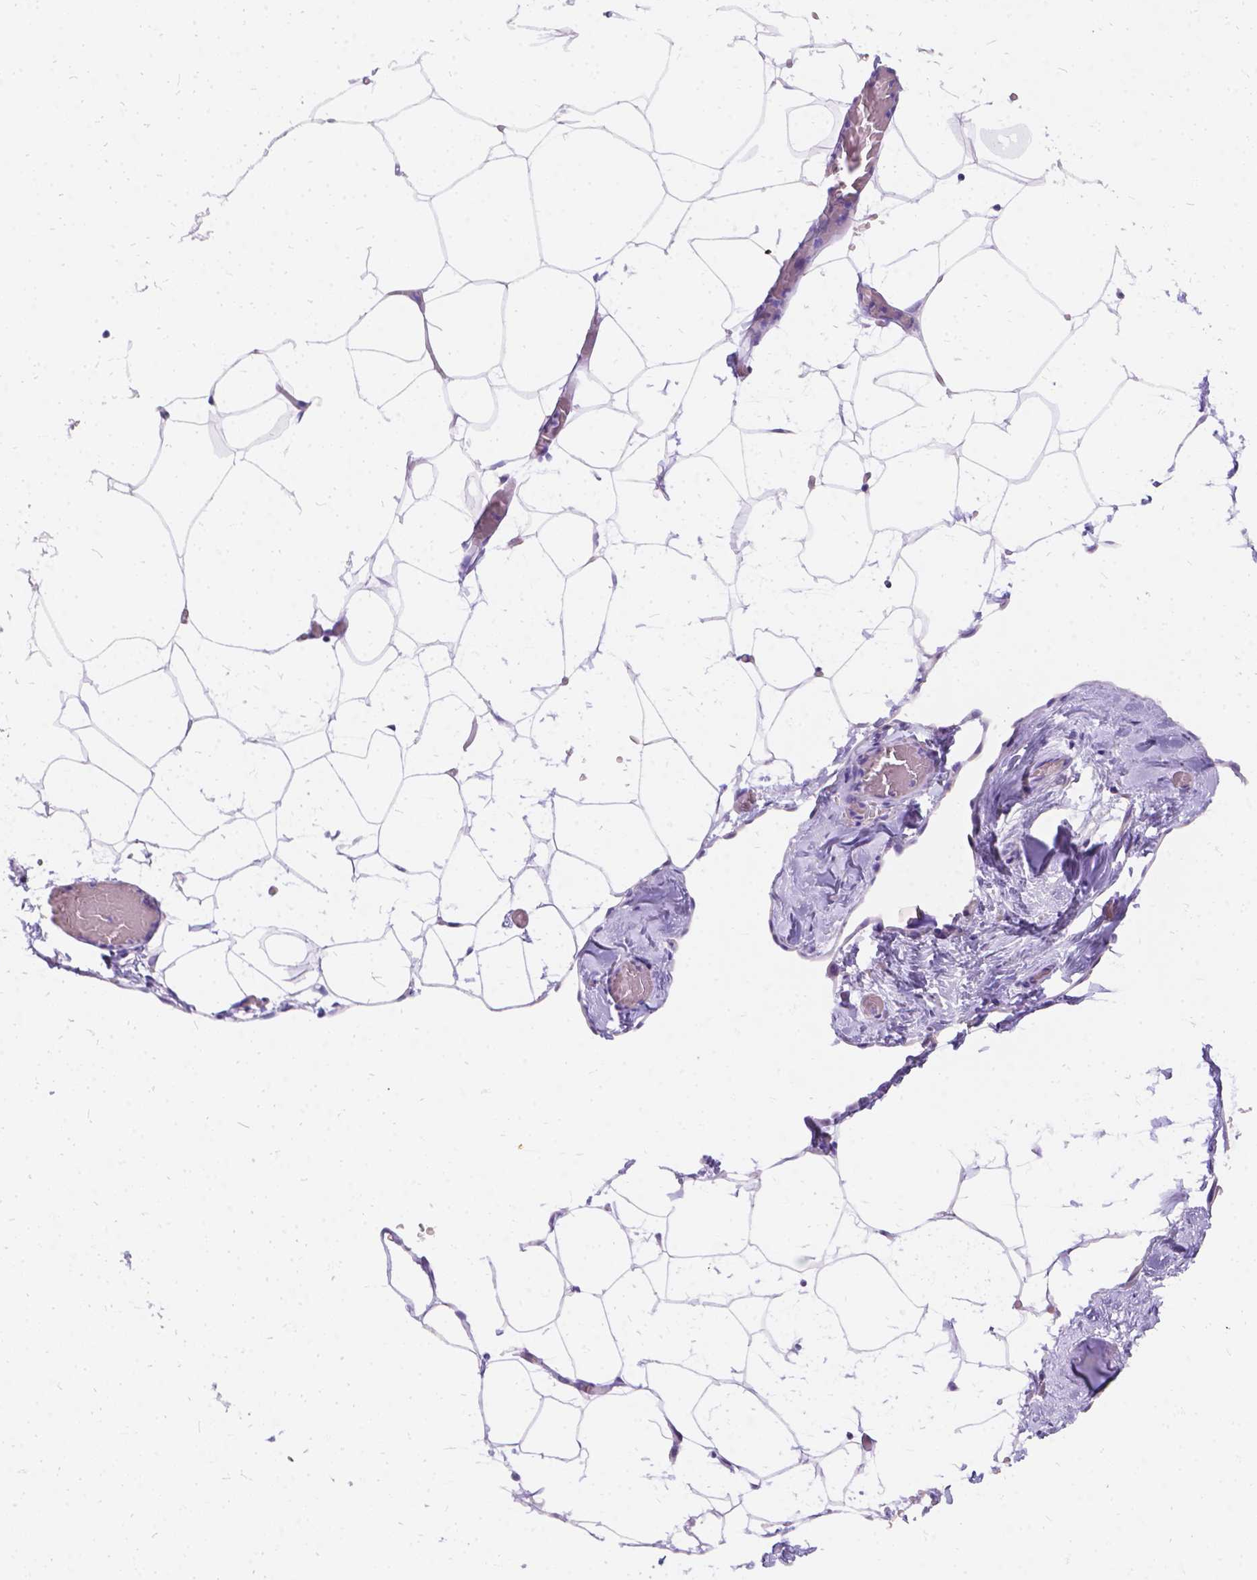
{"staining": {"intensity": "negative", "quantity": "none", "location": "none"}, "tissue": "adipose tissue", "cell_type": "Adipocytes", "image_type": "normal", "snomed": [{"axis": "morphology", "description": "Normal tissue, NOS"}, {"axis": "topography", "description": "Adipose tissue"}], "caption": "Immunohistochemistry of normal human adipose tissue demonstrates no positivity in adipocytes. (DAB immunohistochemistry, high magnification).", "gene": "PALS1", "patient": {"sex": "male", "age": 57}}